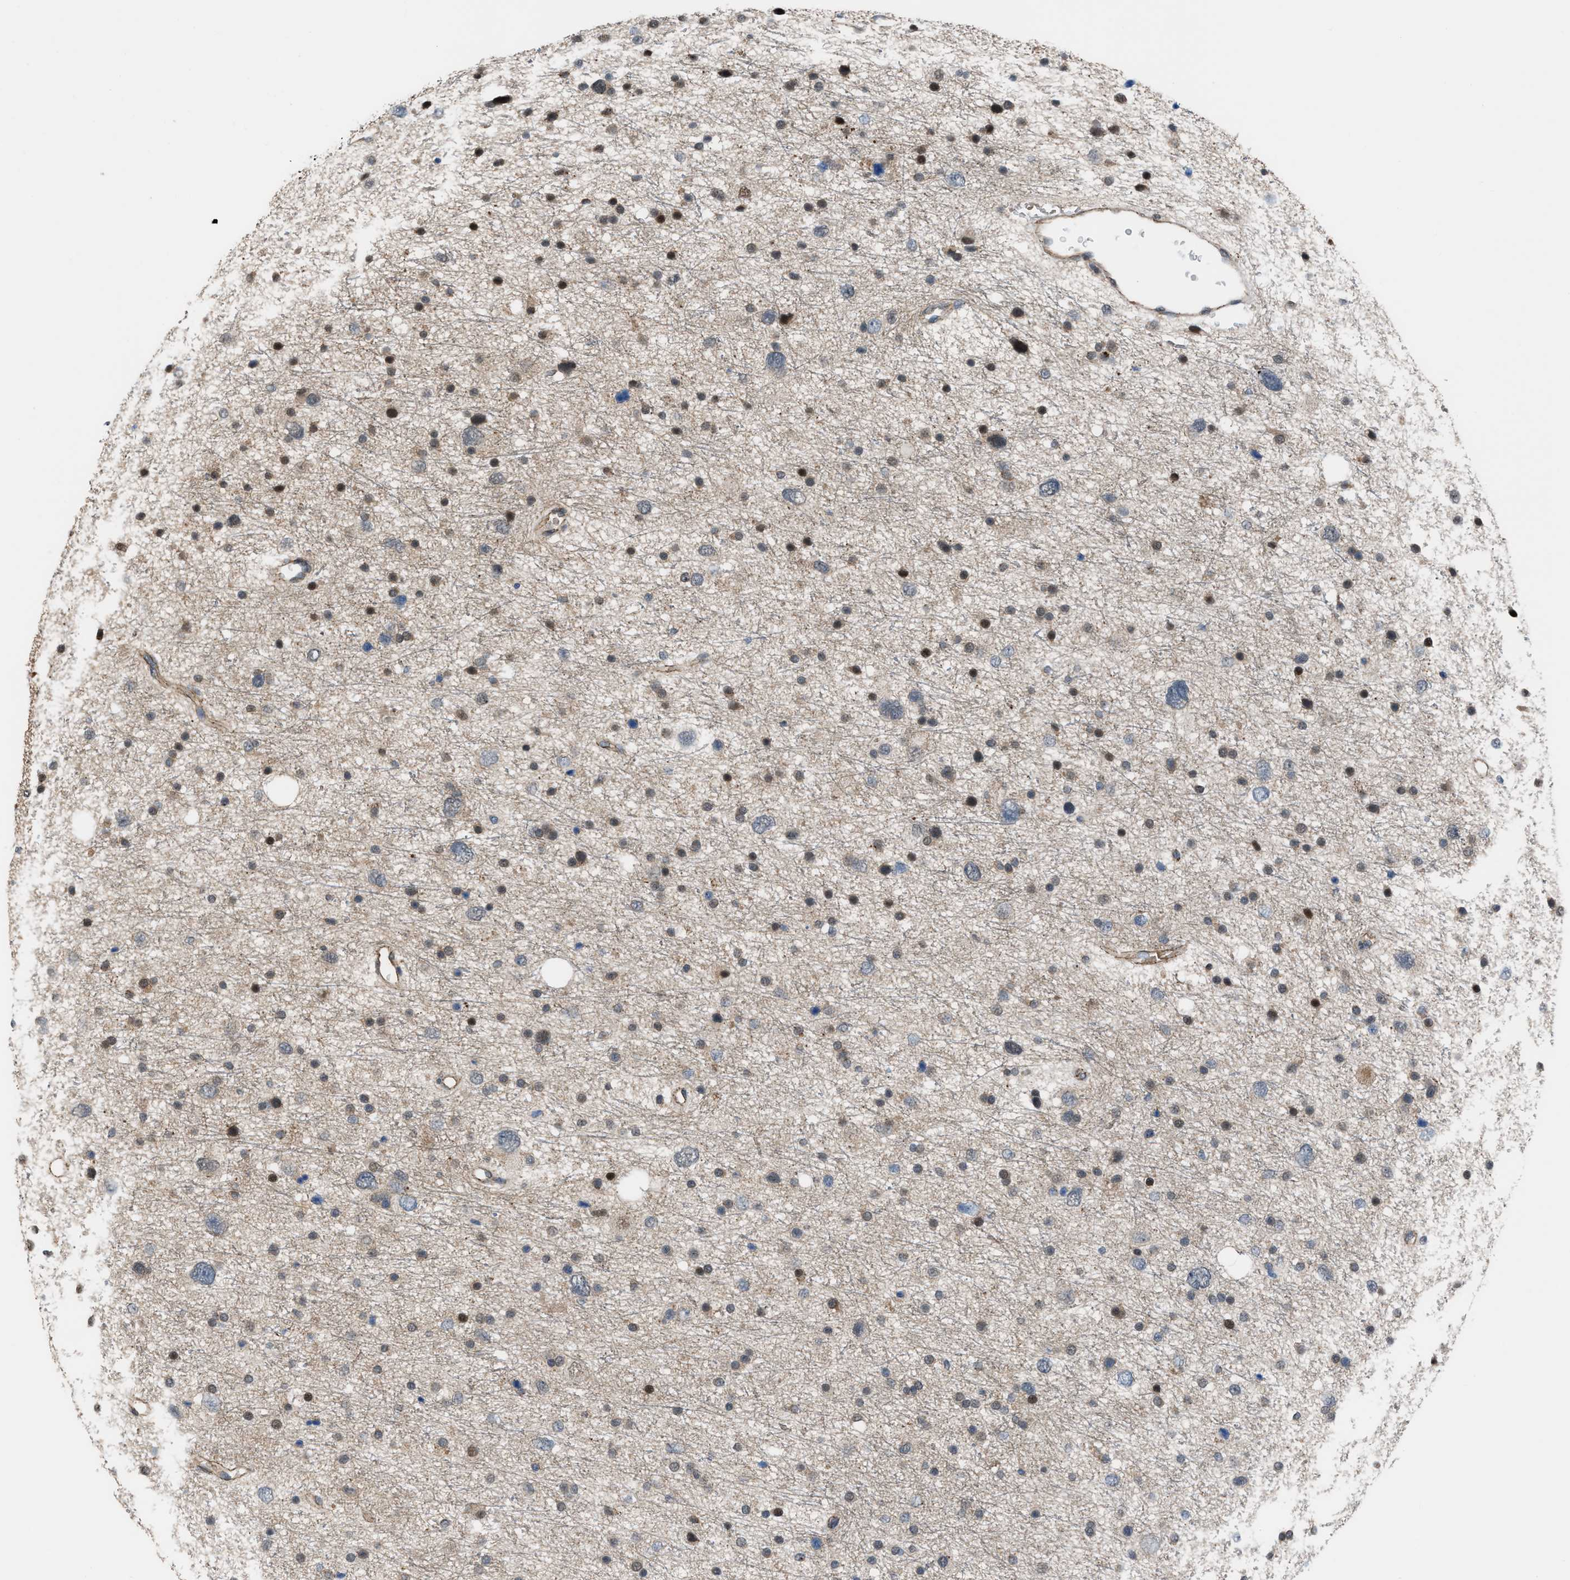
{"staining": {"intensity": "moderate", "quantity": "25%-75%", "location": "cytoplasmic/membranous,nuclear"}, "tissue": "glioma", "cell_type": "Tumor cells", "image_type": "cancer", "snomed": [{"axis": "morphology", "description": "Glioma, malignant, Low grade"}, {"axis": "topography", "description": "Brain"}], "caption": "Brown immunohistochemical staining in human glioma demonstrates moderate cytoplasmic/membranous and nuclear positivity in about 25%-75% of tumor cells. (DAB IHC, brown staining for protein, blue staining for nuclei).", "gene": "RFFL", "patient": {"sex": "female", "age": 37}}